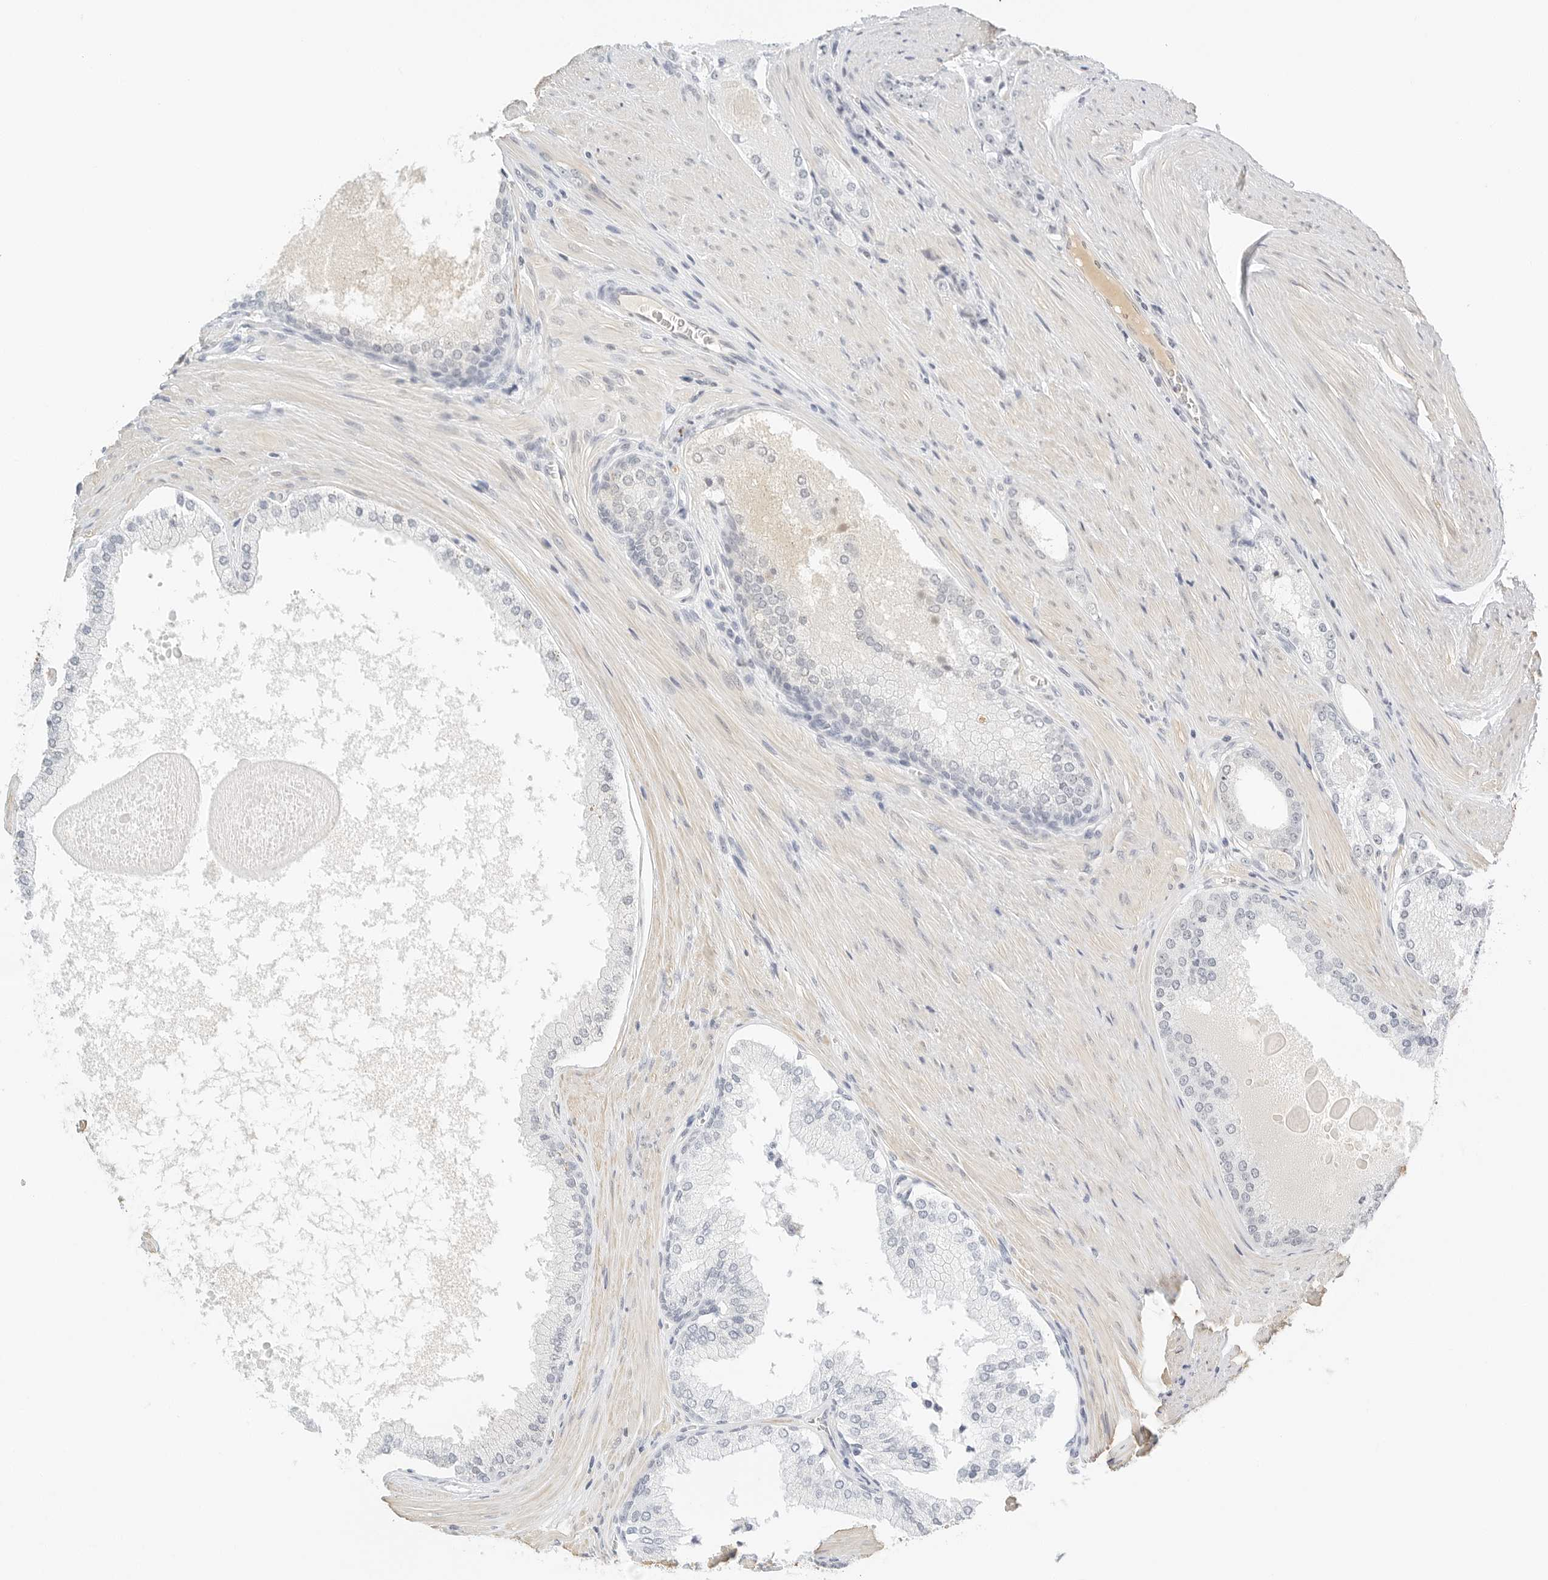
{"staining": {"intensity": "negative", "quantity": "none", "location": "none"}, "tissue": "prostate cancer", "cell_type": "Tumor cells", "image_type": "cancer", "snomed": [{"axis": "morphology", "description": "Adenocarcinoma, High grade"}, {"axis": "topography", "description": "Prostate"}], "caption": "High power microscopy histopathology image of an immunohistochemistry (IHC) micrograph of prostate high-grade adenocarcinoma, revealing no significant expression in tumor cells.", "gene": "PKDCC", "patient": {"sex": "male", "age": 60}}